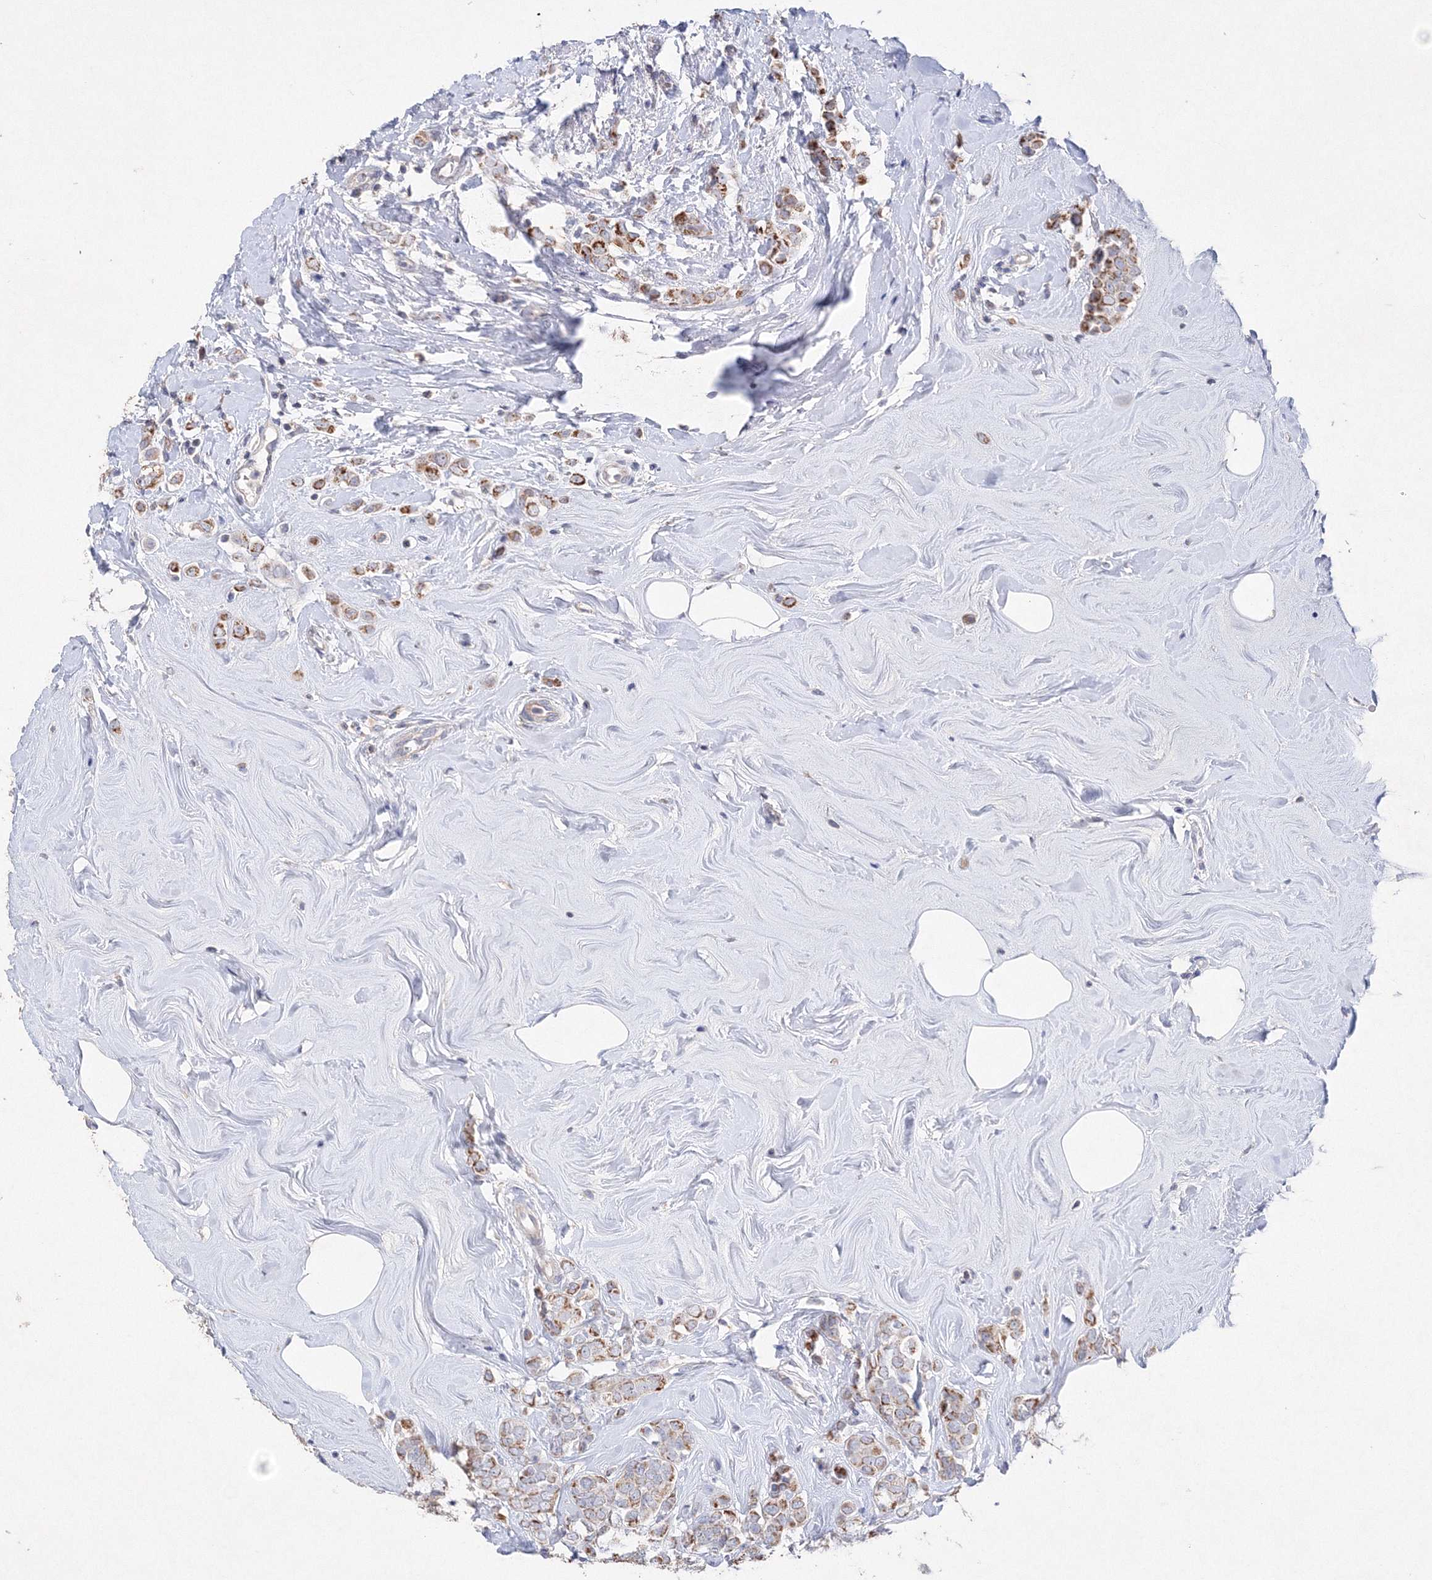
{"staining": {"intensity": "moderate", "quantity": "<25%", "location": "cytoplasmic/membranous"}, "tissue": "breast cancer", "cell_type": "Tumor cells", "image_type": "cancer", "snomed": [{"axis": "morphology", "description": "Lobular carcinoma"}, {"axis": "topography", "description": "Breast"}], "caption": "Immunohistochemical staining of lobular carcinoma (breast) exhibits low levels of moderate cytoplasmic/membranous expression in about <25% of tumor cells. Immunohistochemistry (ihc) stains the protein in brown and the nuclei are stained blue.", "gene": "GLS", "patient": {"sex": "female", "age": 47}}